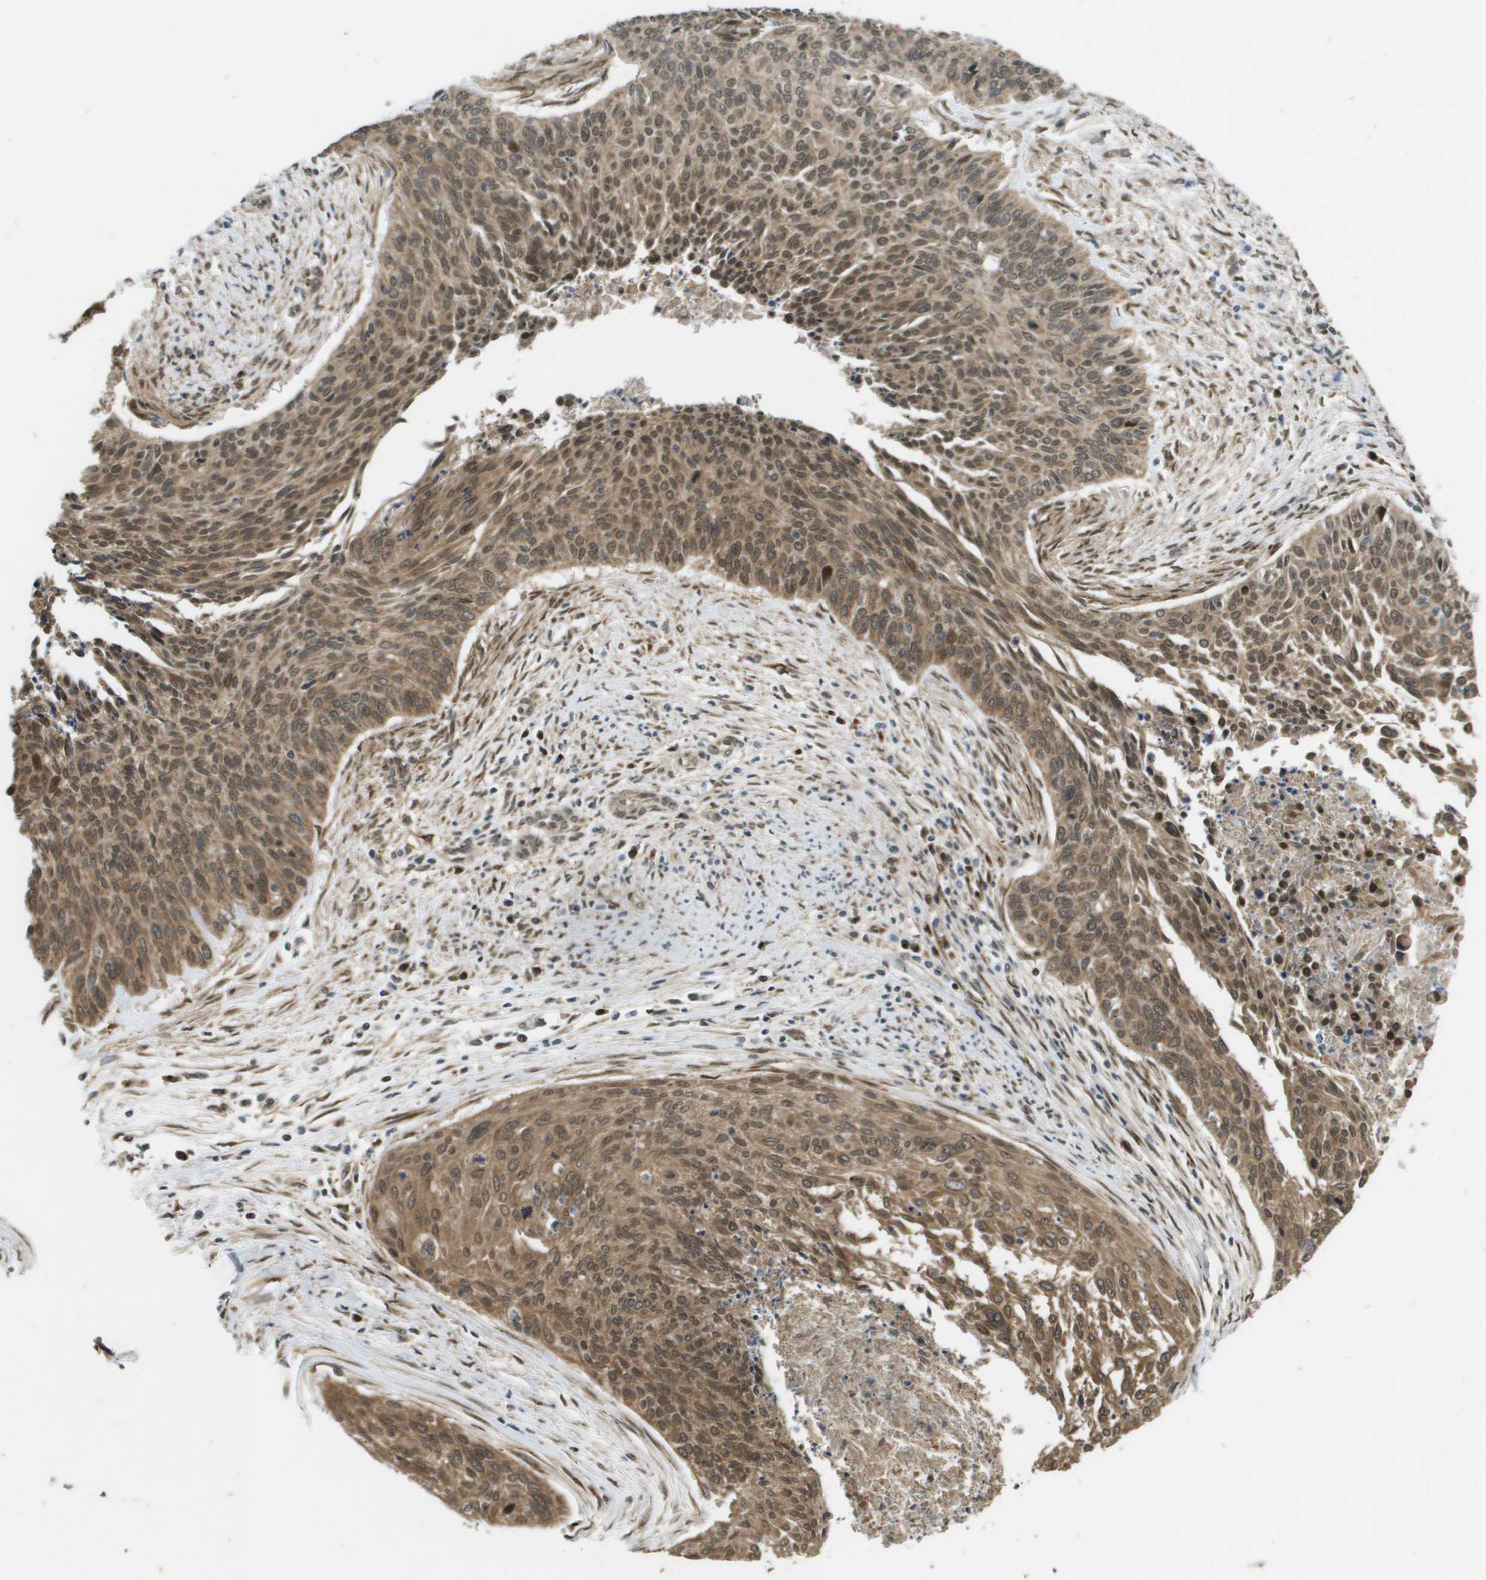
{"staining": {"intensity": "moderate", "quantity": ">75%", "location": "cytoplasmic/membranous"}, "tissue": "cervical cancer", "cell_type": "Tumor cells", "image_type": "cancer", "snomed": [{"axis": "morphology", "description": "Squamous cell carcinoma, NOS"}, {"axis": "topography", "description": "Cervix"}], "caption": "About >75% of tumor cells in cervical cancer (squamous cell carcinoma) display moderate cytoplasmic/membranous protein expression as visualized by brown immunohistochemical staining.", "gene": "IFNLR1", "patient": {"sex": "female", "age": 55}}